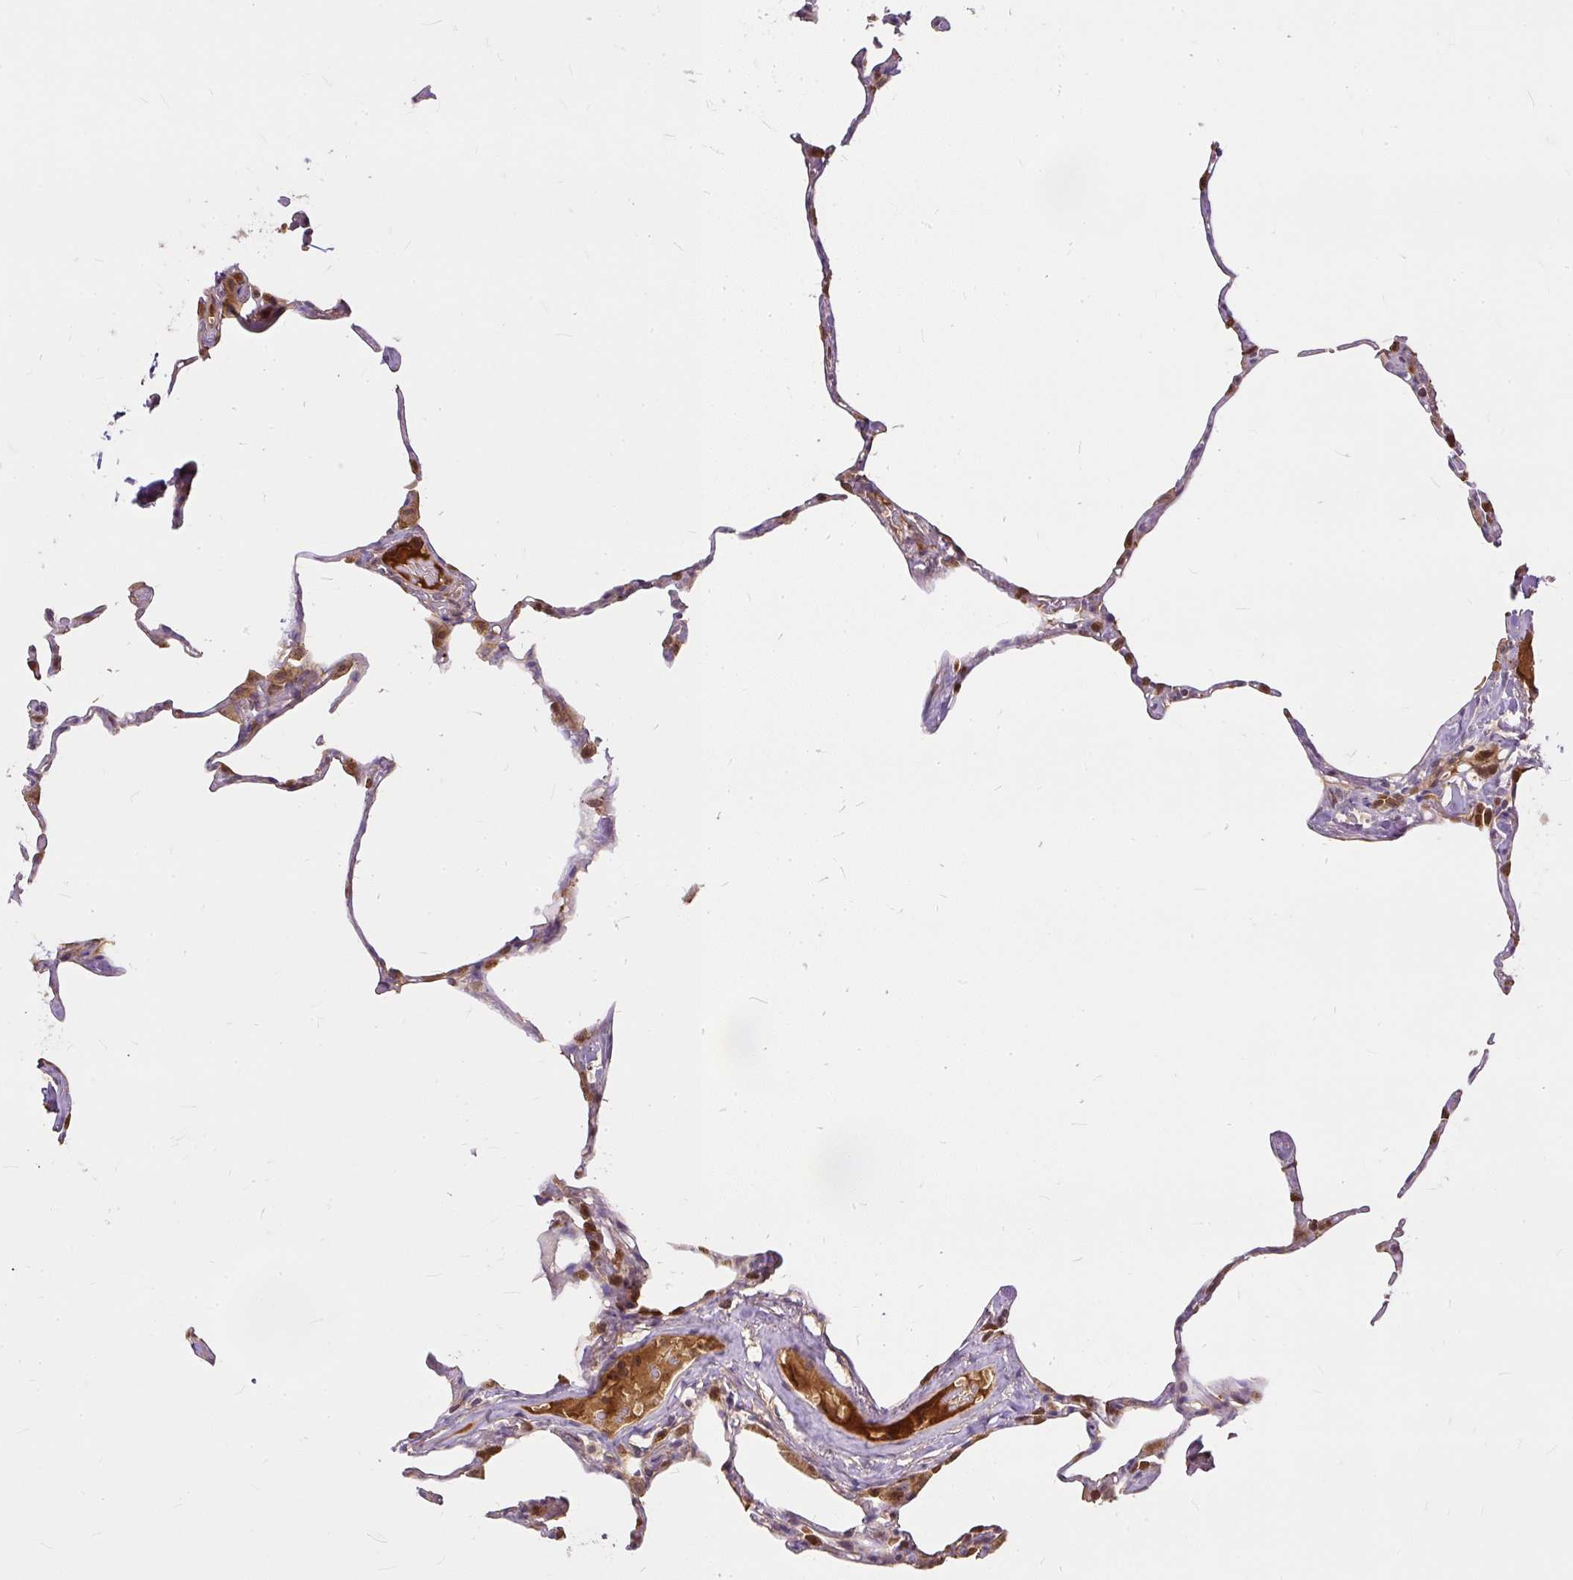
{"staining": {"intensity": "moderate", "quantity": "25%-75%", "location": "cytoplasmic/membranous"}, "tissue": "lung", "cell_type": "Alveolar cells", "image_type": "normal", "snomed": [{"axis": "morphology", "description": "Normal tissue, NOS"}, {"axis": "topography", "description": "Lung"}], "caption": "Immunohistochemistry (IHC) micrograph of normal lung: human lung stained using IHC shows medium levels of moderate protein expression localized specifically in the cytoplasmic/membranous of alveolar cells, appearing as a cytoplasmic/membranous brown color.", "gene": "AP5S1", "patient": {"sex": "male", "age": 65}}